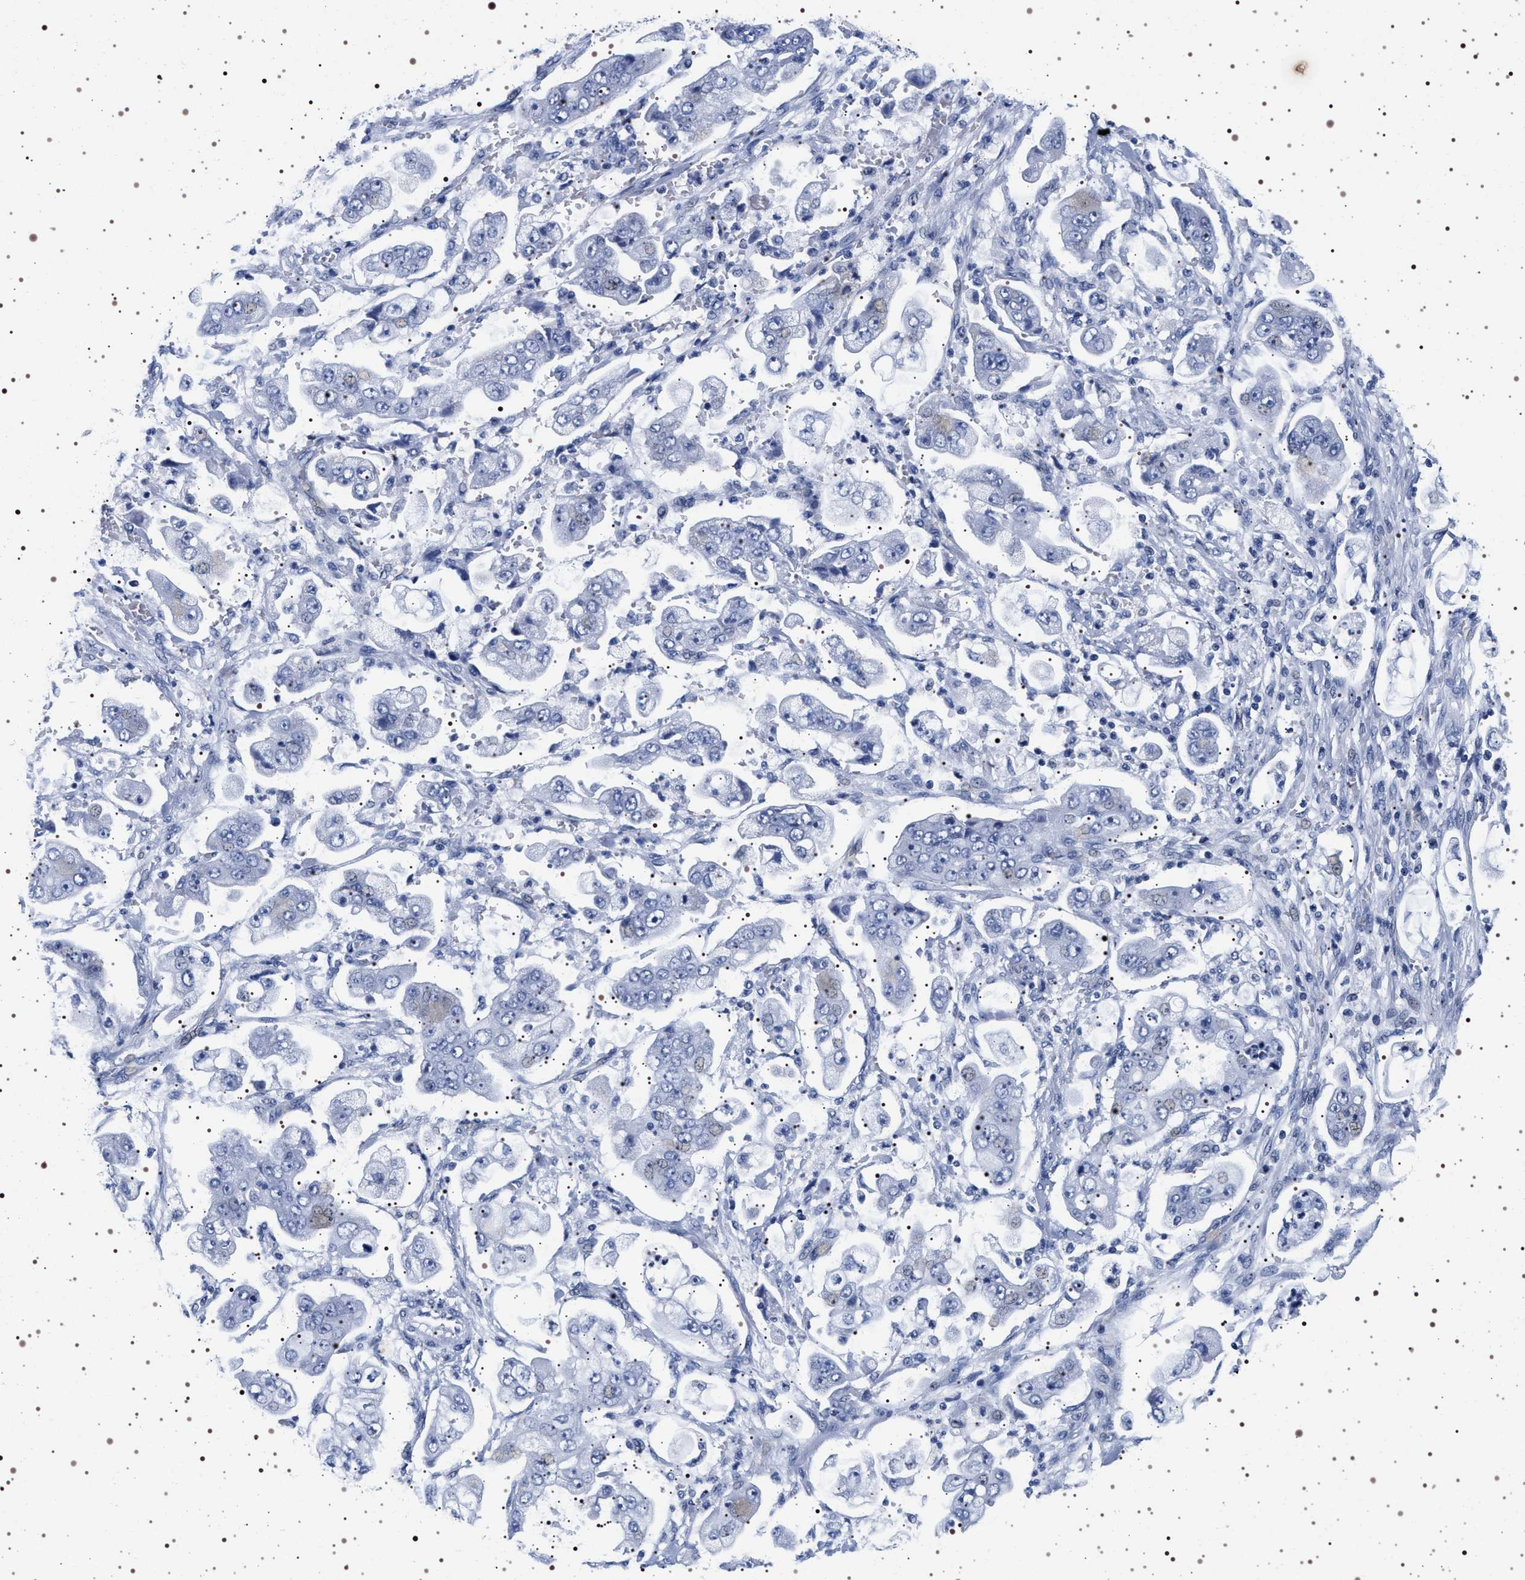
{"staining": {"intensity": "negative", "quantity": "none", "location": "none"}, "tissue": "stomach cancer", "cell_type": "Tumor cells", "image_type": "cancer", "snomed": [{"axis": "morphology", "description": "Adenocarcinoma, NOS"}, {"axis": "topography", "description": "Stomach"}], "caption": "Image shows no significant protein expression in tumor cells of stomach adenocarcinoma. The staining is performed using DAB brown chromogen with nuclei counter-stained in using hematoxylin.", "gene": "SYN1", "patient": {"sex": "male", "age": 62}}